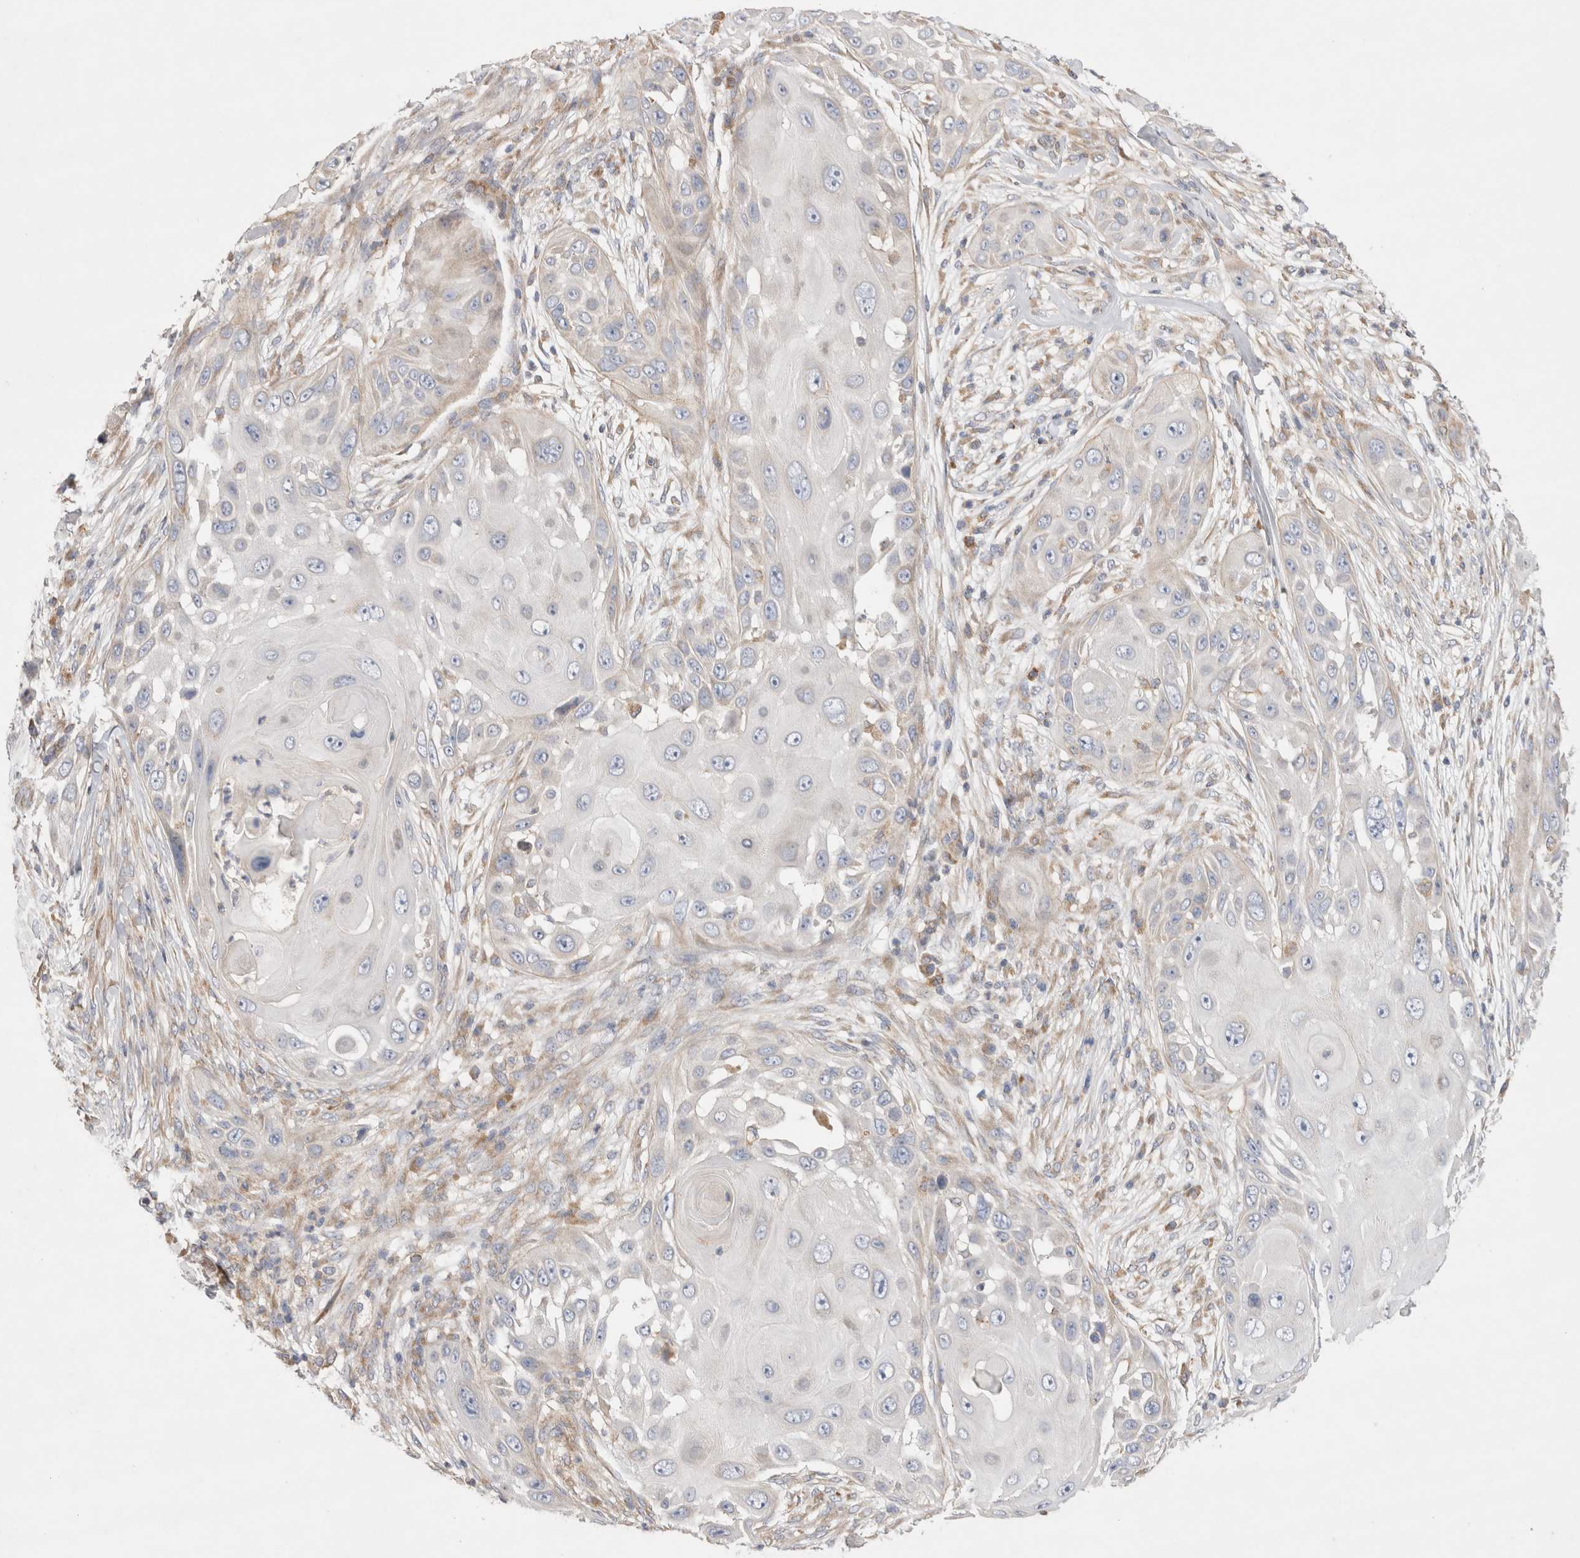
{"staining": {"intensity": "moderate", "quantity": "<25%", "location": "cytoplasmic/membranous"}, "tissue": "skin cancer", "cell_type": "Tumor cells", "image_type": "cancer", "snomed": [{"axis": "morphology", "description": "Squamous cell carcinoma, NOS"}, {"axis": "topography", "description": "Skin"}], "caption": "Moderate cytoplasmic/membranous staining for a protein is identified in approximately <25% of tumor cells of skin cancer using immunohistochemistry.", "gene": "TBC1D16", "patient": {"sex": "female", "age": 44}}